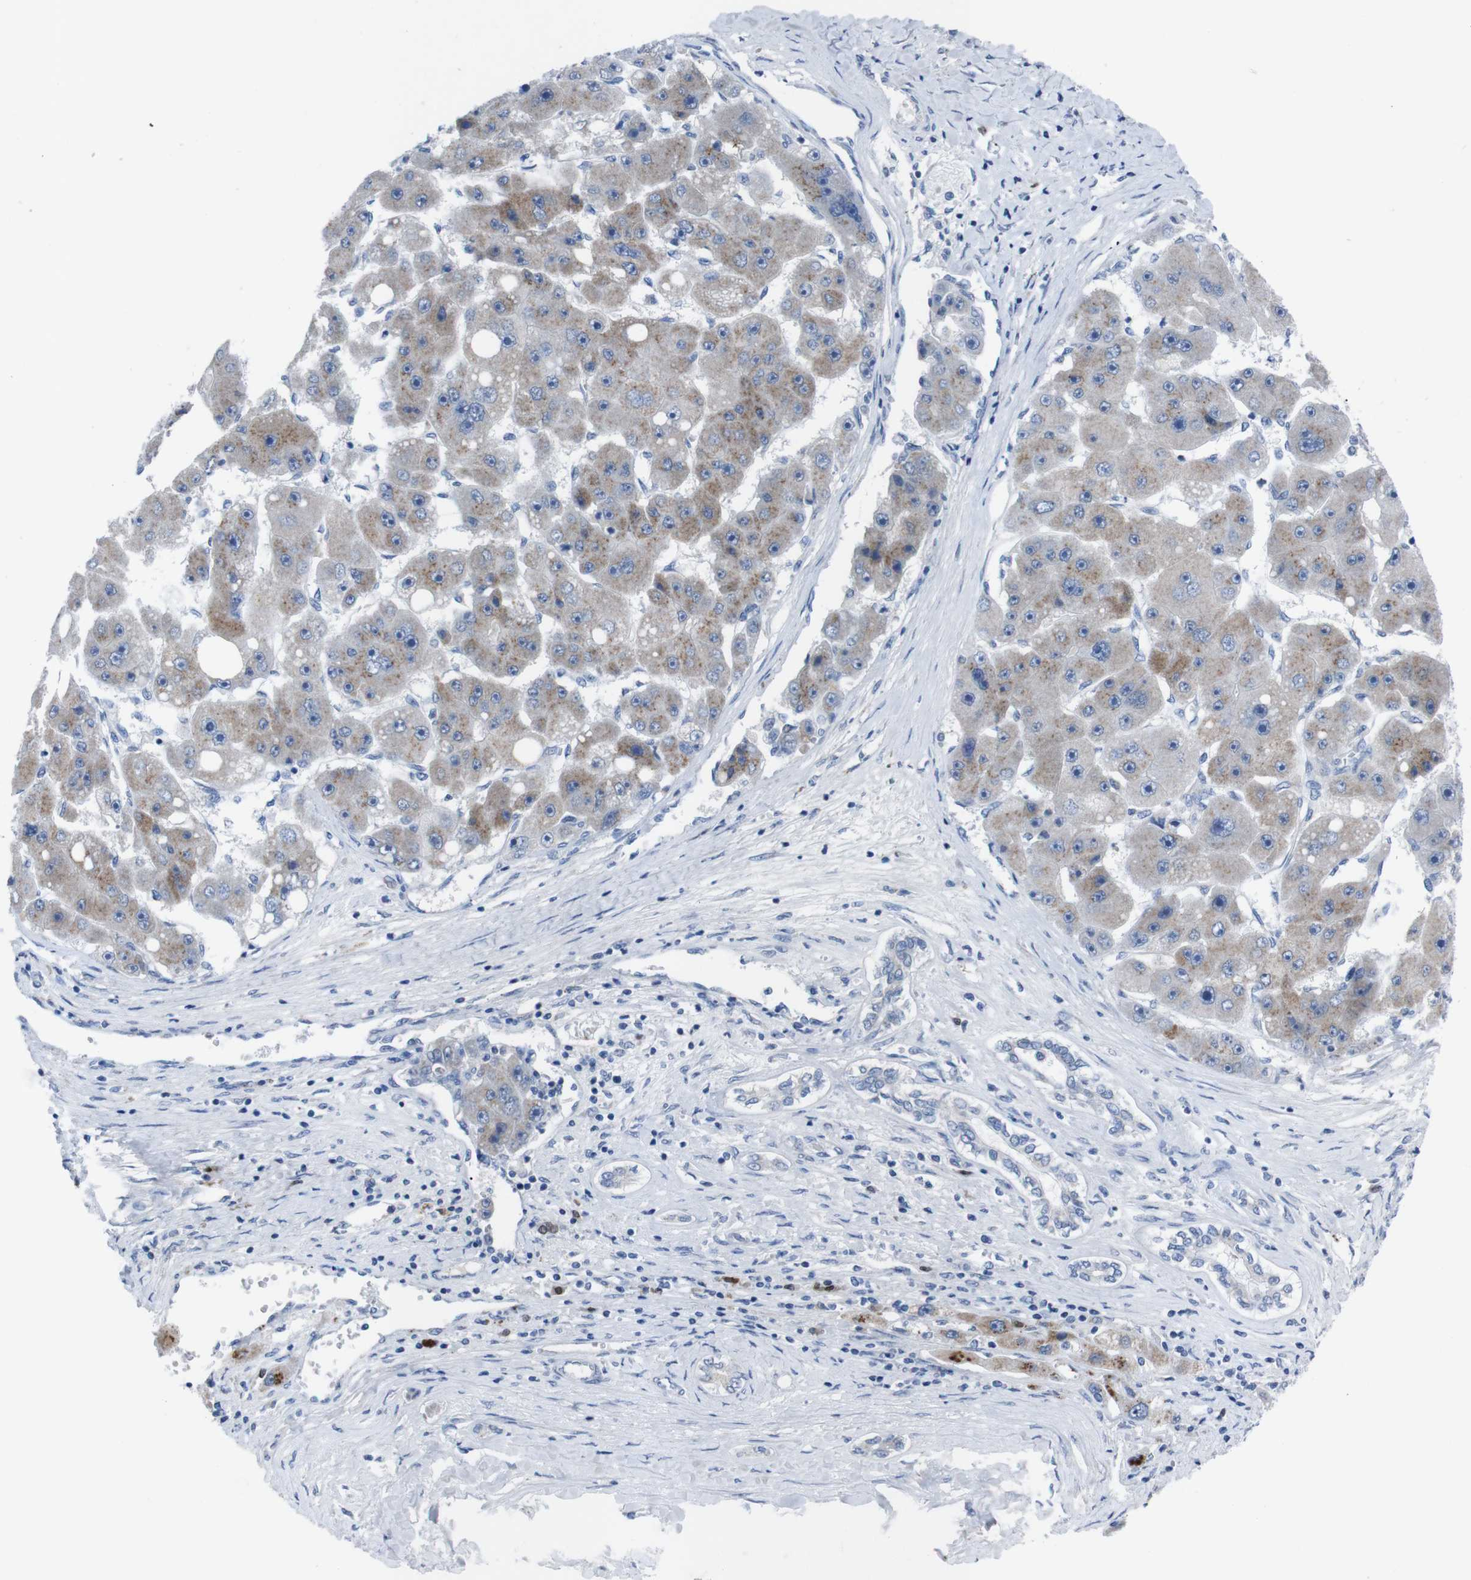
{"staining": {"intensity": "moderate", "quantity": "<25%", "location": "cytoplasmic/membranous"}, "tissue": "liver cancer", "cell_type": "Tumor cells", "image_type": "cancer", "snomed": [{"axis": "morphology", "description": "Carcinoma, Hepatocellular, NOS"}, {"axis": "topography", "description": "Liver"}], "caption": "A high-resolution micrograph shows immunohistochemistry (IHC) staining of hepatocellular carcinoma (liver), which exhibits moderate cytoplasmic/membranous positivity in about <25% of tumor cells. The protein is stained brown, and the nuclei are stained in blue (DAB (3,3'-diaminobenzidine) IHC with brightfield microscopy, high magnification).", "gene": "IRF4", "patient": {"sex": "female", "age": 61}}